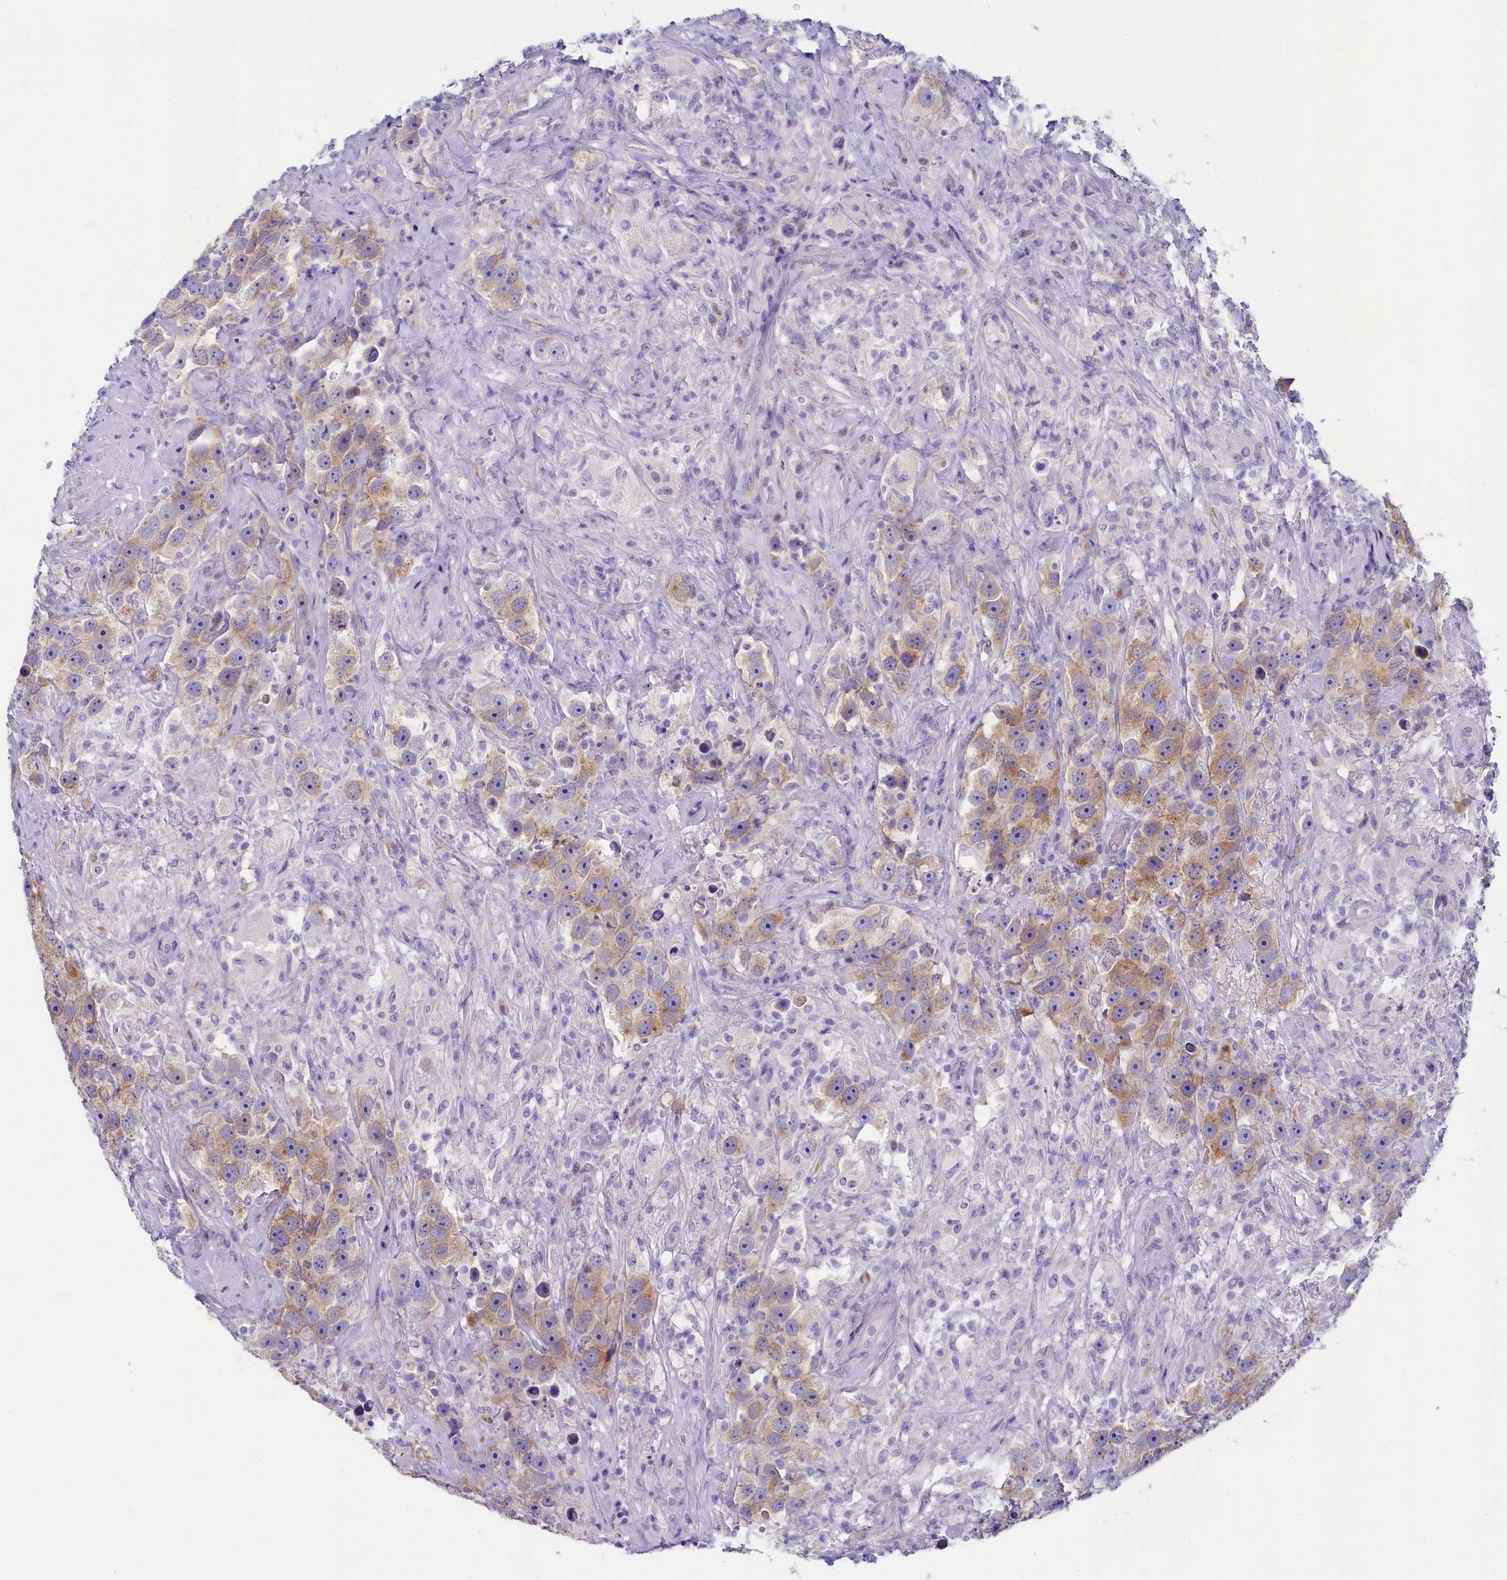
{"staining": {"intensity": "moderate", "quantity": ">75%", "location": "cytoplasmic/membranous"}, "tissue": "testis cancer", "cell_type": "Tumor cells", "image_type": "cancer", "snomed": [{"axis": "morphology", "description": "Seminoma, NOS"}, {"axis": "topography", "description": "Testis"}], "caption": "Immunohistochemical staining of testis seminoma shows medium levels of moderate cytoplasmic/membranous protein expression in approximately >75% of tumor cells.", "gene": "SKA3", "patient": {"sex": "male", "age": 49}}